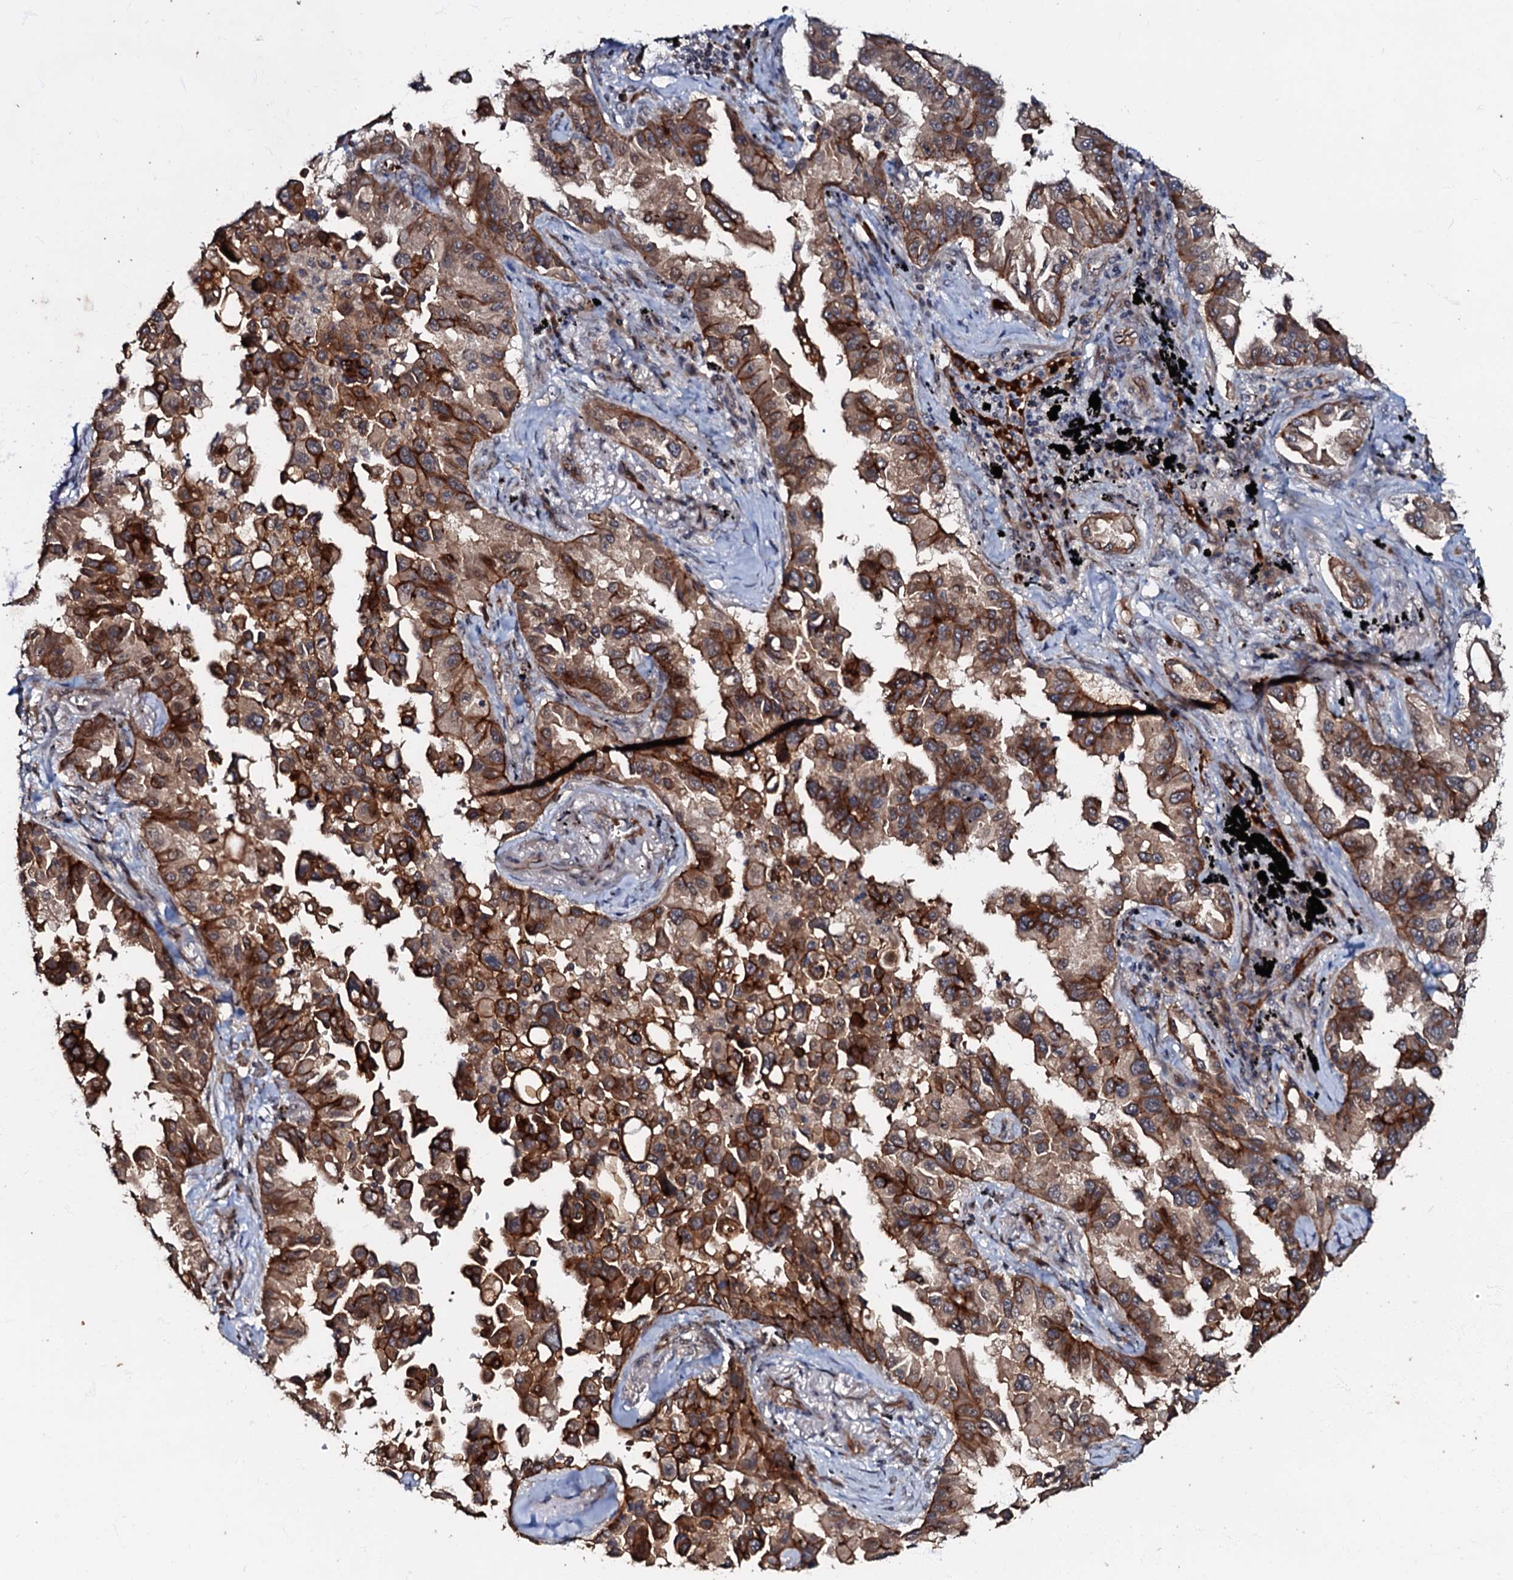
{"staining": {"intensity": "moderate", "quantity": ">75%", "location": "cytoplasmic/membranous"}, "tissue": "lung cancer", "cell_type": "Tumor cells", "image_type": "cancer", "snomed": [{"axis": "morphology", "description": "Adenocarcinoma, NOS"}, {"axis": "topography", "description": "Lung"}], "caption": "DAB (3,3'-diaminobenzidine) immunohistochemical staining of adenocarcinoma (lung) exhibits moderate cytoplasmic/membranous protein expression in about >75% of tumor cells. Using DAB (brown) and hematoxylin (blue) stains, captured at high magnification using brightfield microscopy.", "gene": "MANSC4", "patient": {"sex": "female", "age": 67}}